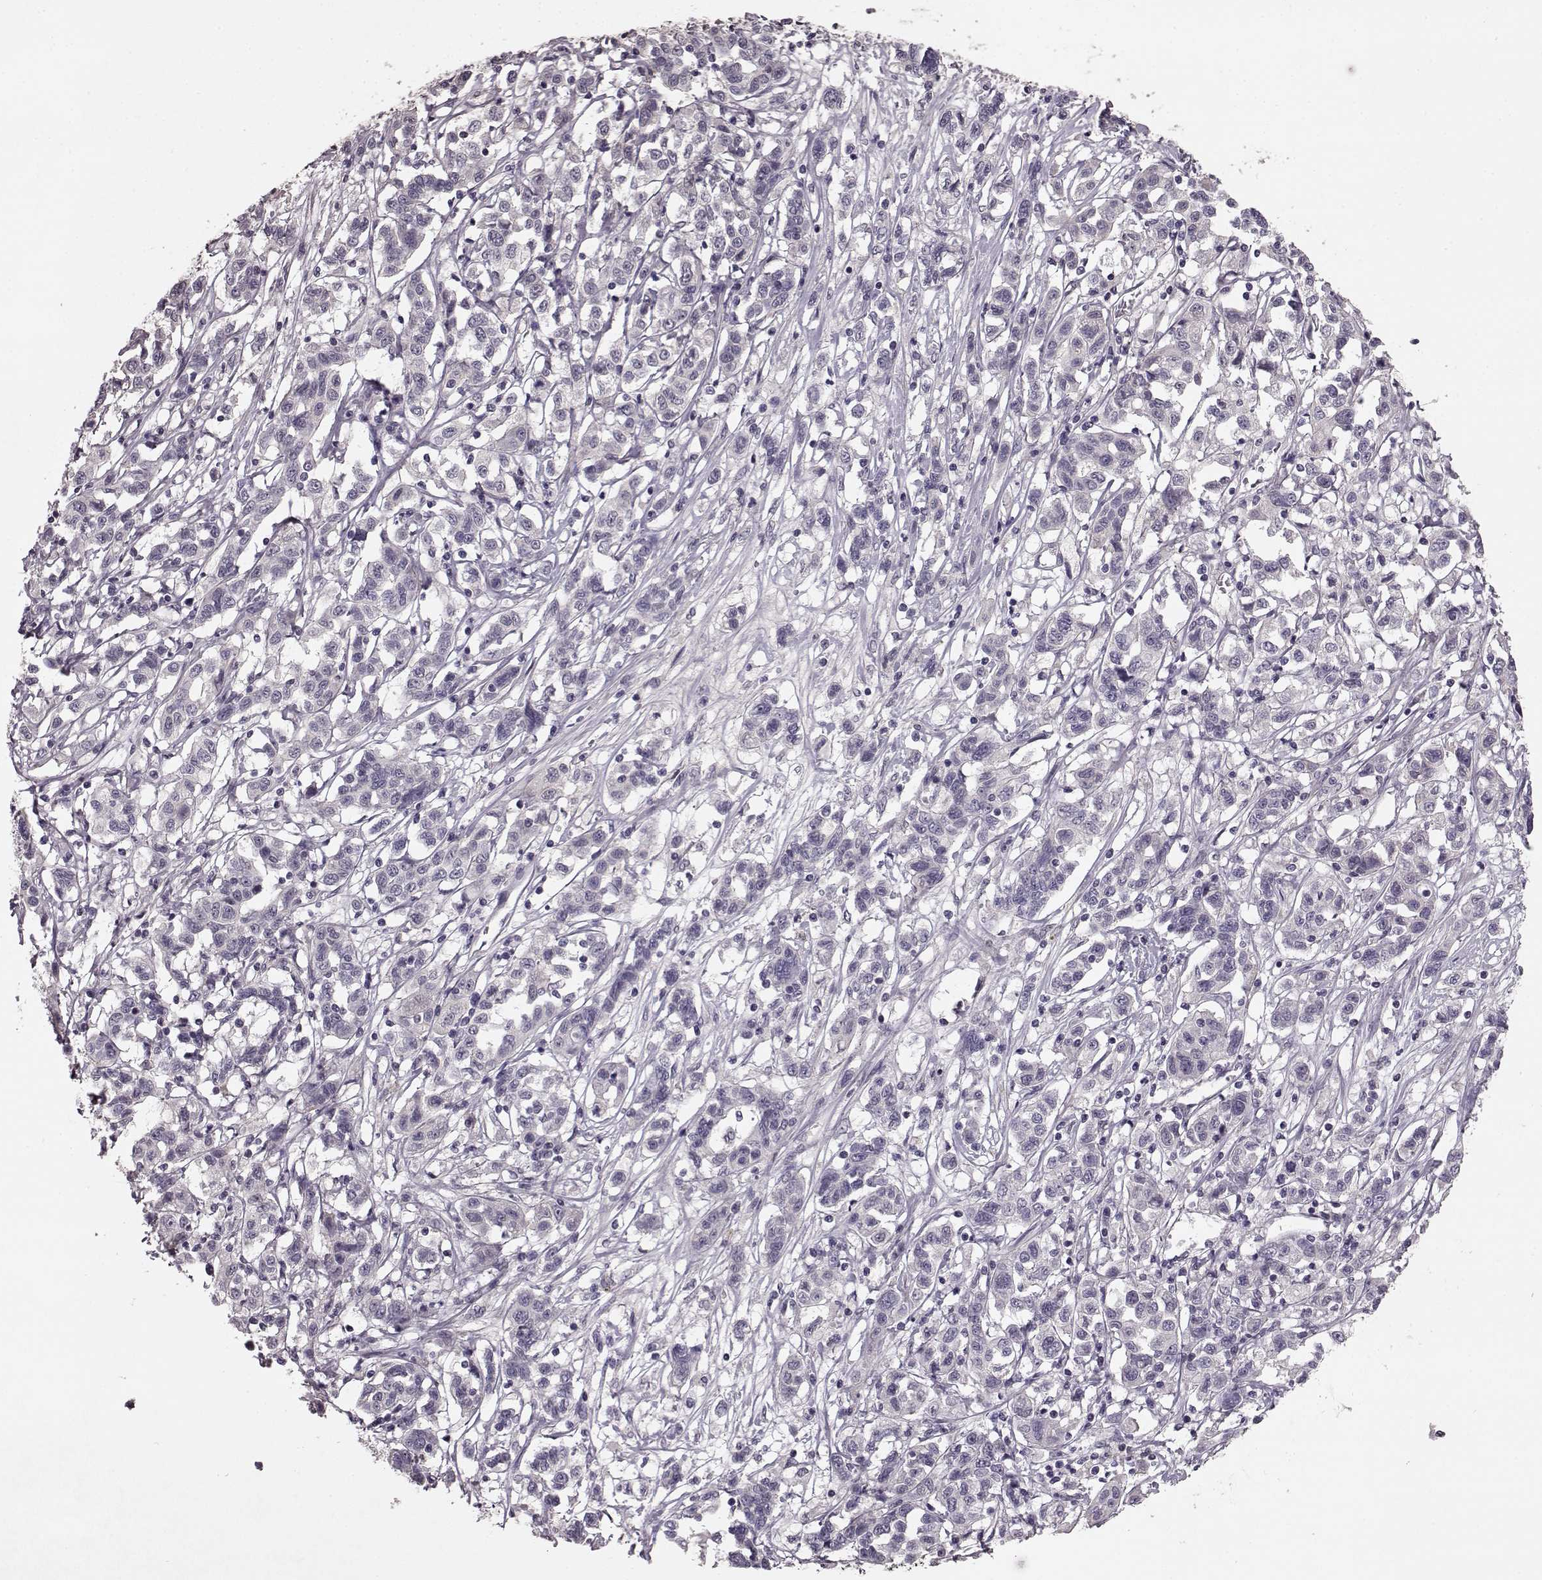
{"staining": {"intensity": "negative", "quantity": "none", "location": "none"}, "tissue": "liver cancer", "cell_type": "Tumor cells", "image_type": "cancer", "snomed": [{"axis": "morphology", "description": "Adenocarcinoma, NOS"}, {"axis": "morphology", "description": "Cholangiocarcinoma"}, {"axis": "topography", "description": "Liver"}], "caption": "Tumor cells are negative for brown protein staining in liver adenocarcinoma.", "gene": "SLC52A3", "patient": {"sex": "male", "age": 64}}